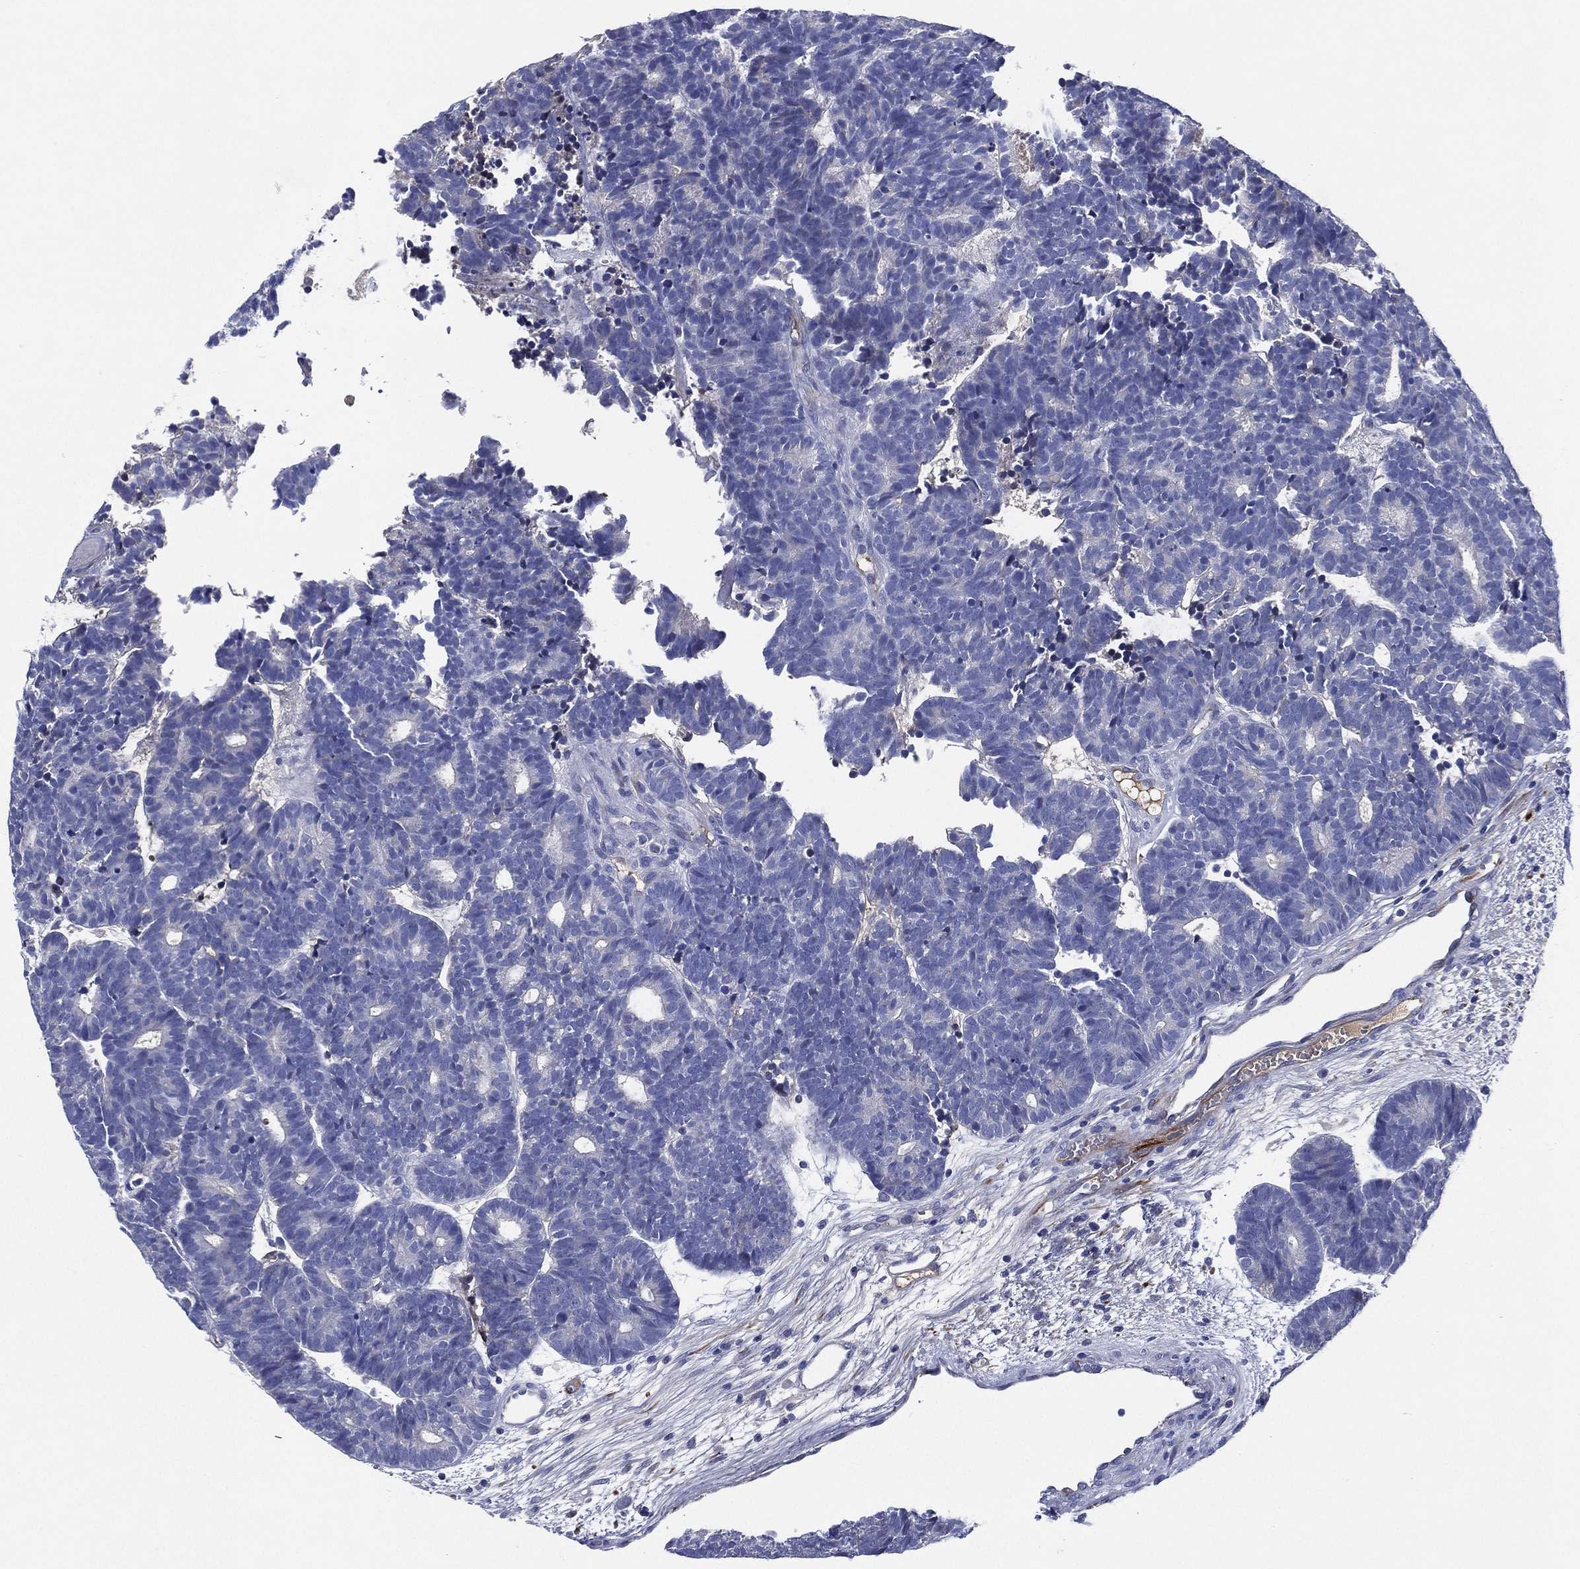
{"staining": {"intensity": "negative", "quantity": "none", "location": "none"}, "tissue": "head and neck cancer", "cell_type": "Tumor cells", "image_type": "cancer", "snomed": [{"axis": "morphology", "description": "Adenocarcinoma, NOS"}, {"axis": "topography", "description": "Head-Neck"}], "caption": "High magnification brightfield microscopy of head and neck cancer (adenocarcinoma) stained with DAB (brown) and counterstained with hematoxylin (blue): tumor cells show no significant positivity.", "gene": "TMPRSS11D", "patient": {"sex": "female", "age": 81}}